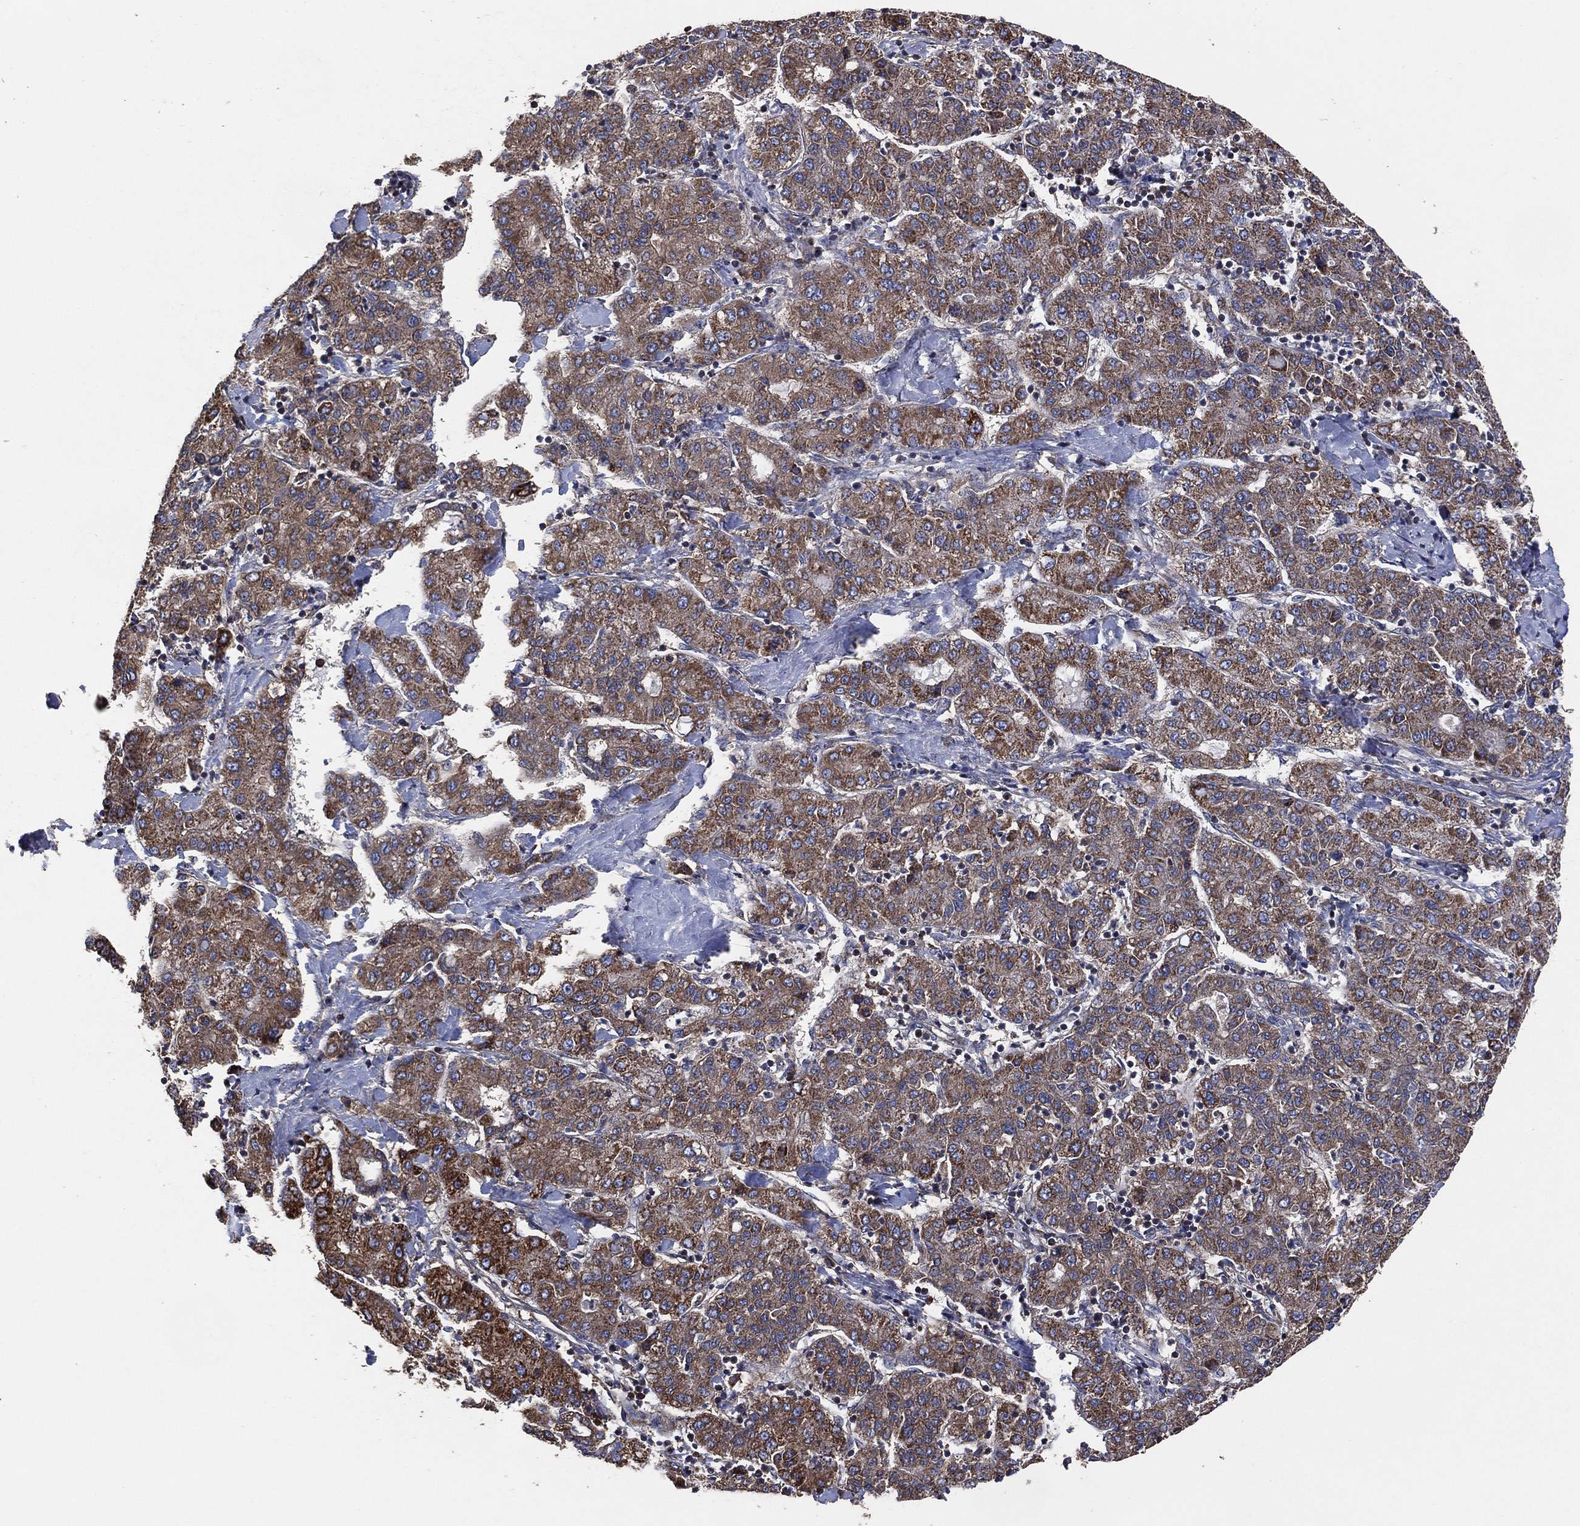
{"staining": {"intensity": "moderate", "quantity": ">75%", "location": "cytoplasmic/membranous"}, "tissue": "liver cancer", "cell_type": "Tumor cells", "image_type": "cancer", "snomed": [{"axis": "morphology", "description": "Carcinoma, Hepatocellular, NOS"}, {"axis": "topography", "description": "Liver"}], "caption": "Protein expression analysis of liver hepatocellular carcinoma displays moderate cytoplasmic/membranous positivity in approximately >75% of tumor cells.", "gene": "LIMD1", "patient": {"sex": "male", "age": 65}}